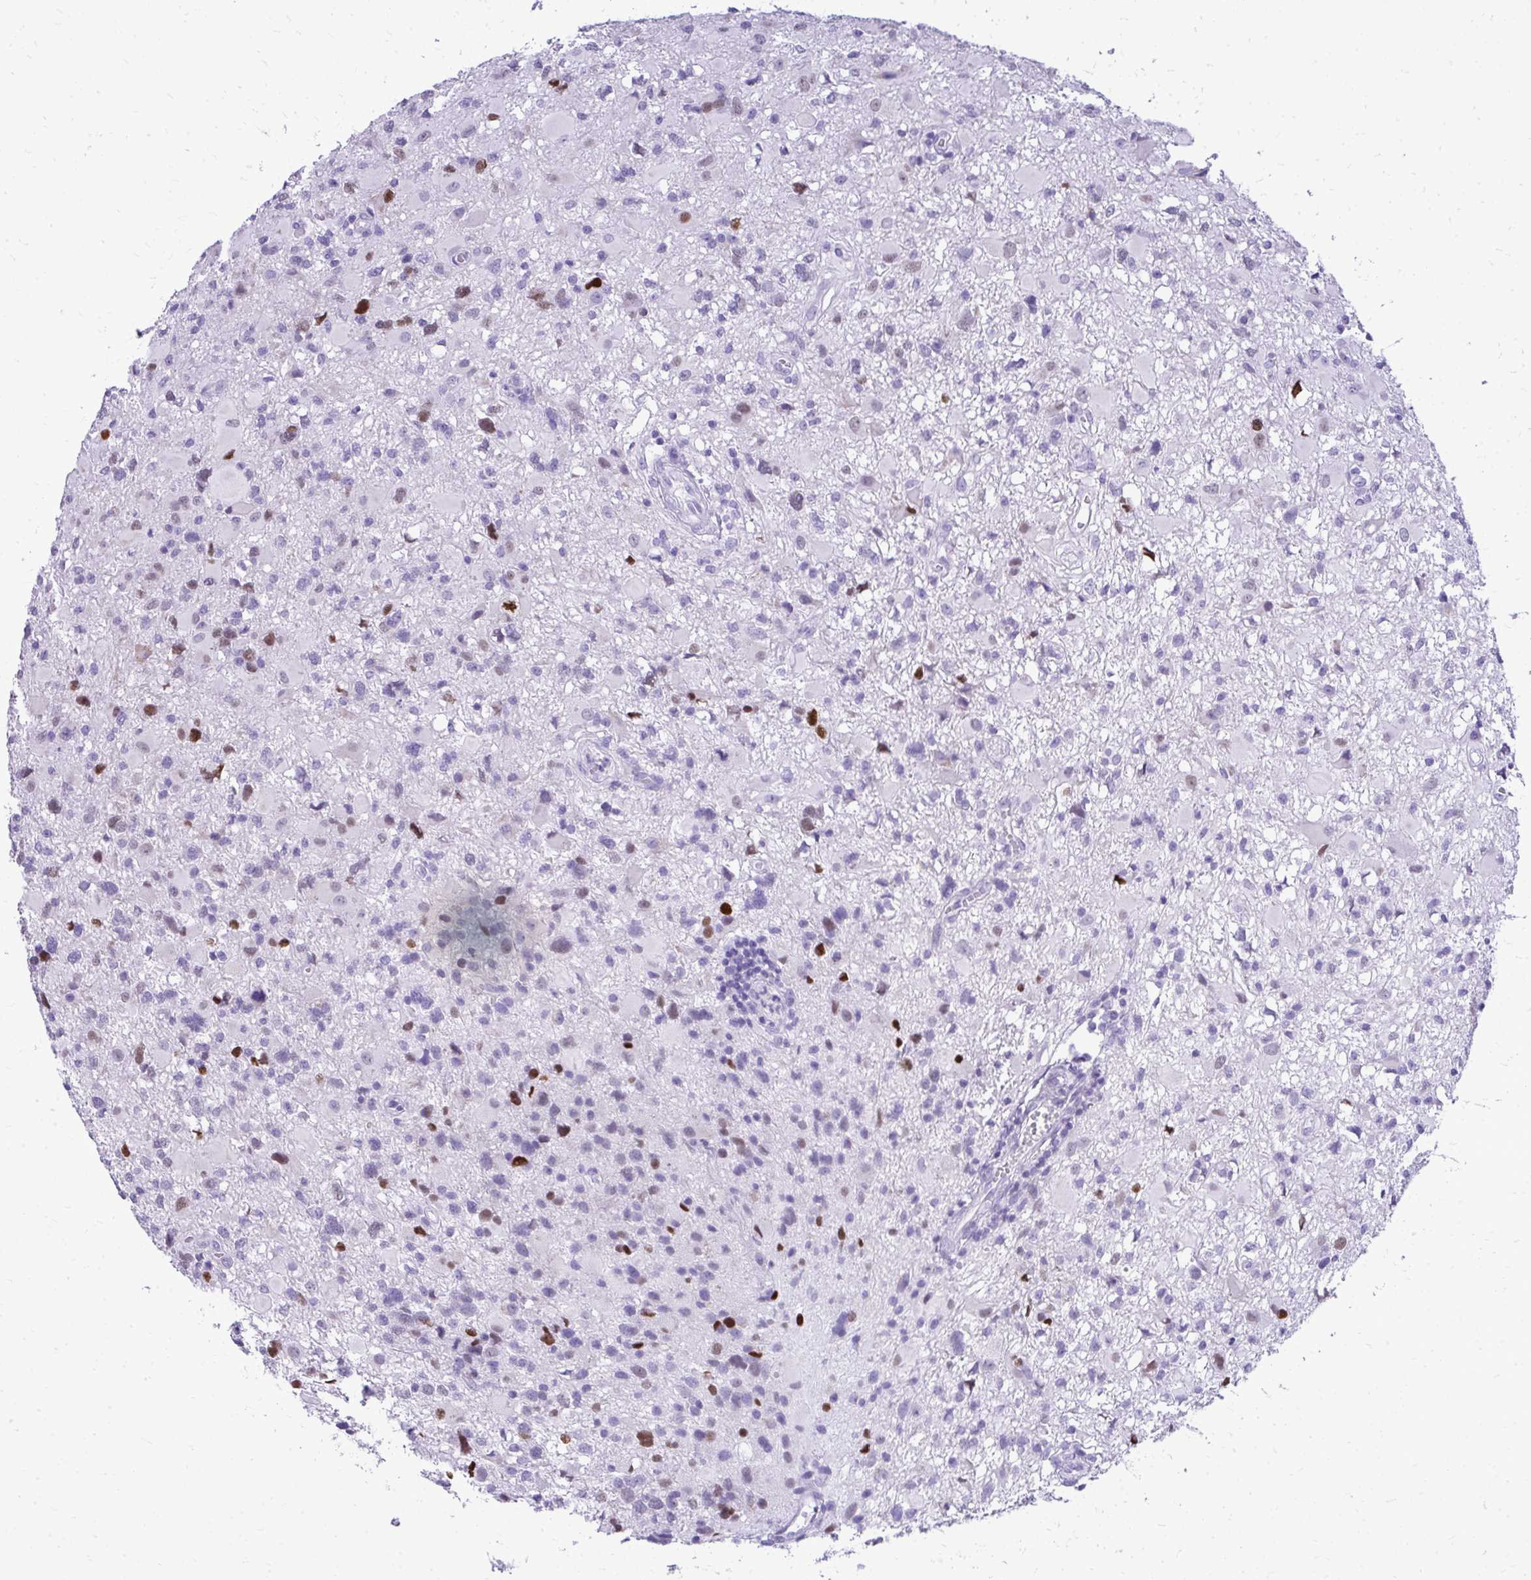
{"staining": {"intensity": "strong", "quantity": "<25%", "location": "nuclear"}, "tissue": "glioma", "cell_type": "Tumor cells", "image_type": "cancer", "snomed": [{"axis": "morphology", "description": "Glioma, malignant, High grade"}, {"axis": "topography", "description": "Brain"}], "caption": "Malignant high-grade glioma tissue reveals strong nuclear positivity in approximately <25% of tumor cells (DAB (3,3'-diaminobenzidine) IHC, brown staining for protein, blue staining for nuclei).", "gene": "RALYL", "patient": {"sex": "male", "age": 54}}